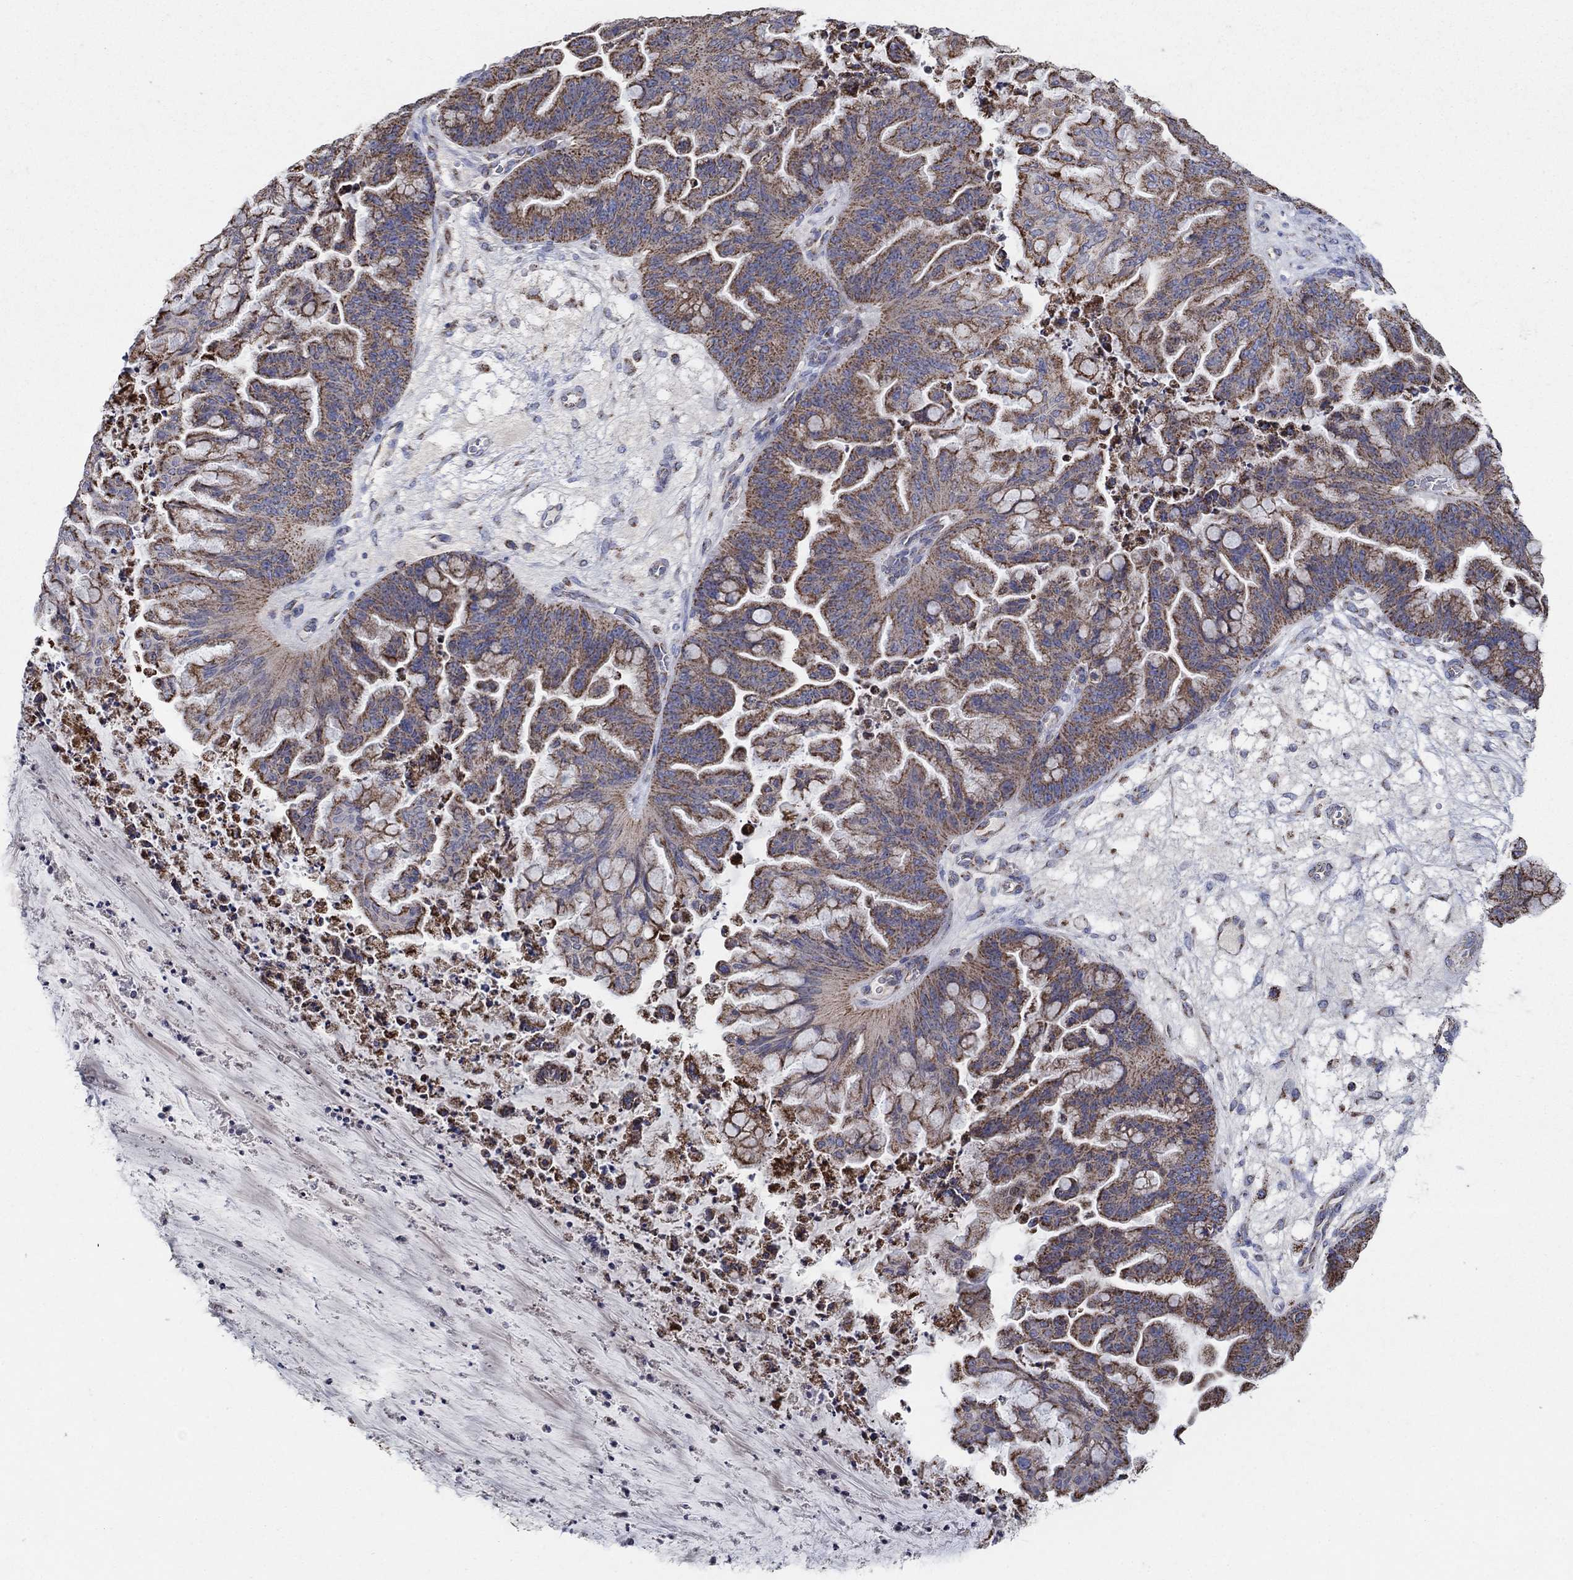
{"staining": {"intensity": "moderate", "quantity": ">75%", "location": "cytoplasmic/membranous"}, "tissue": "ovarian cancer", "cell_type": "Tumor cells", "image_type": "cancer", "snomed": [{"axis": "morphology", "description": "Cystadenocarcinoma, mucinous, NOS"}, {"axis": "topography", "description": "Ovary"}], "caption": "Ovarian mucinous cystadenocarcinoma stained for a protein (brown) displays moderate cytoplasmic/membranous positive staining in approximately >75% of tumor cells.", "gene": "C9orf85", "patient": {"sex": "female", "age": 67}}